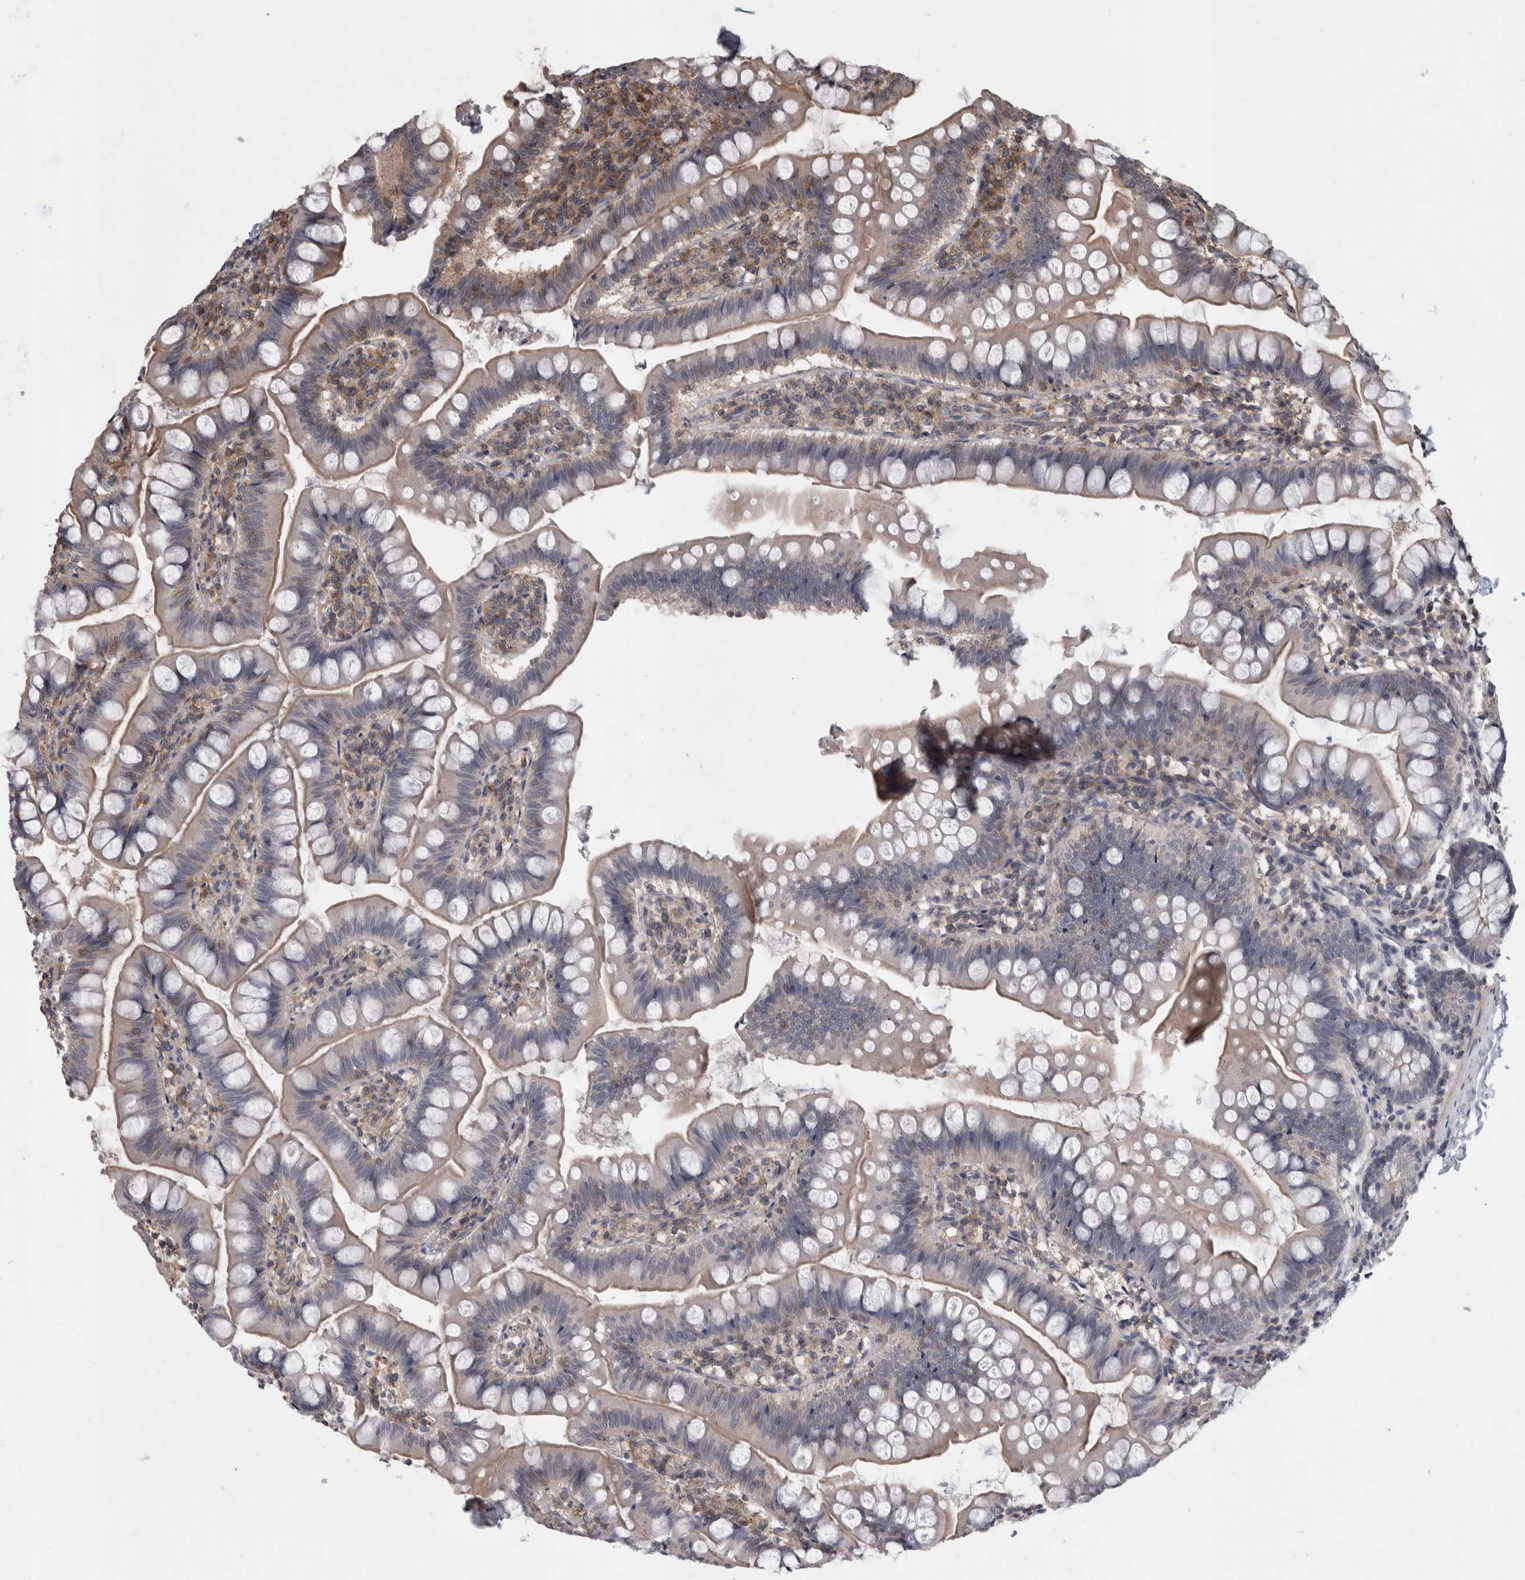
{"staining": {"intensity": "weak", "quantity": "25%-75%", "location": "cytoplasmic/membranous"}, "tissue": "small intestine", "cell_type": "Glandular cells", "image_type": "normal", "snomed": [{"axis": "morphology", "description": "Normal tissue, NOS"}, {"axis": "topography", "description": "Small intestine"}], "caption": "This histopathology image exhibits normal small intestine stained with immunohistochemistry to label a protein in brown. The cytoplasmic/membranous of glandular cells show weak positivity for the protein. Nuclei are counter-stained blue.", "gene": "SPATA48", "patient": {"sex": "male", "age": 7}}